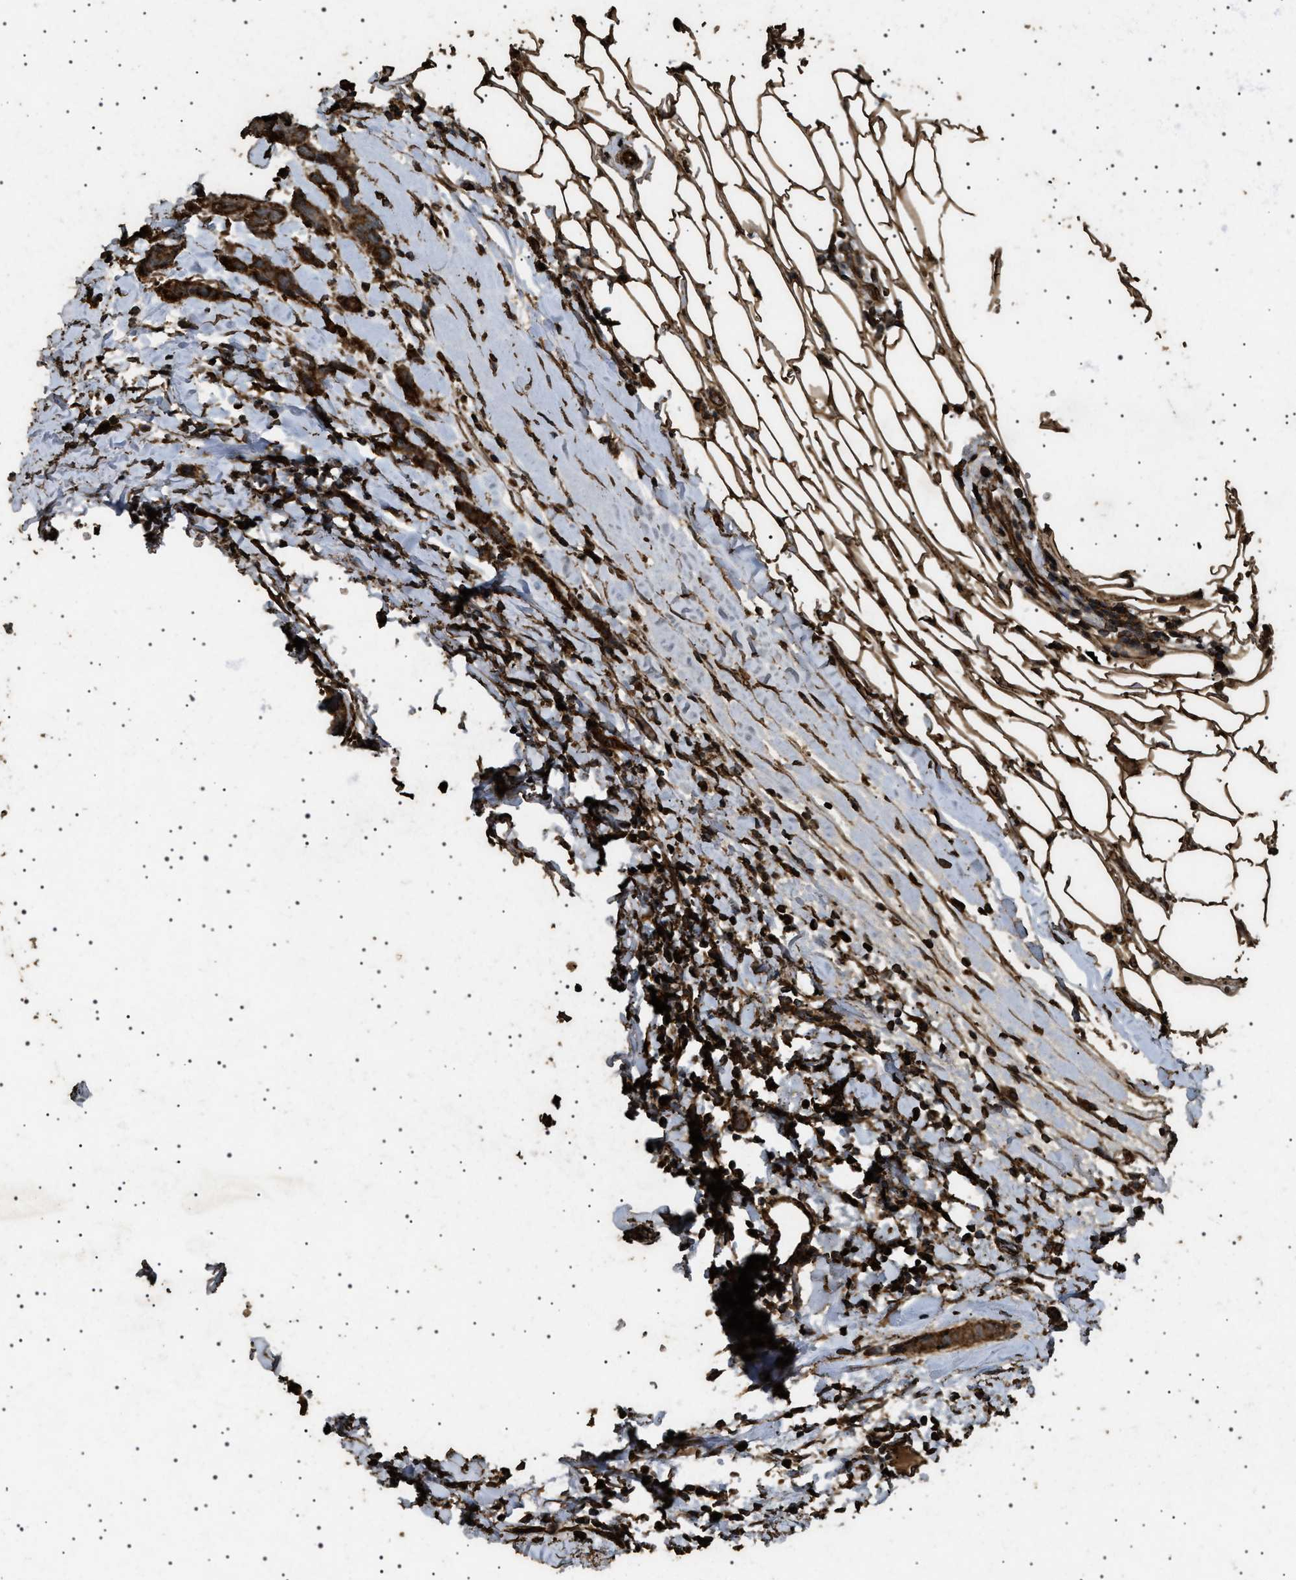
{"staining": {"intensity": "strong", "quantity": ">75%", "location": "cytoplasmic/membranous"}, "tissue": "breast cancer", "cell_type": "Tumor cells", "image_type": "cancer", "snomed": [{"axis": "morphology", "description": "Duct carcinoma"}, {"axis": "topography", "description": "Breast"}], "caption": "Immunohistochemistry of breast cancer (intraductal carcinoma) shows high levels of strong cytoplasmic/membranous staining in about >75% of tumor cells.", "gene": "CYRIA", "patient": {"sex": "female", "age": 50}}